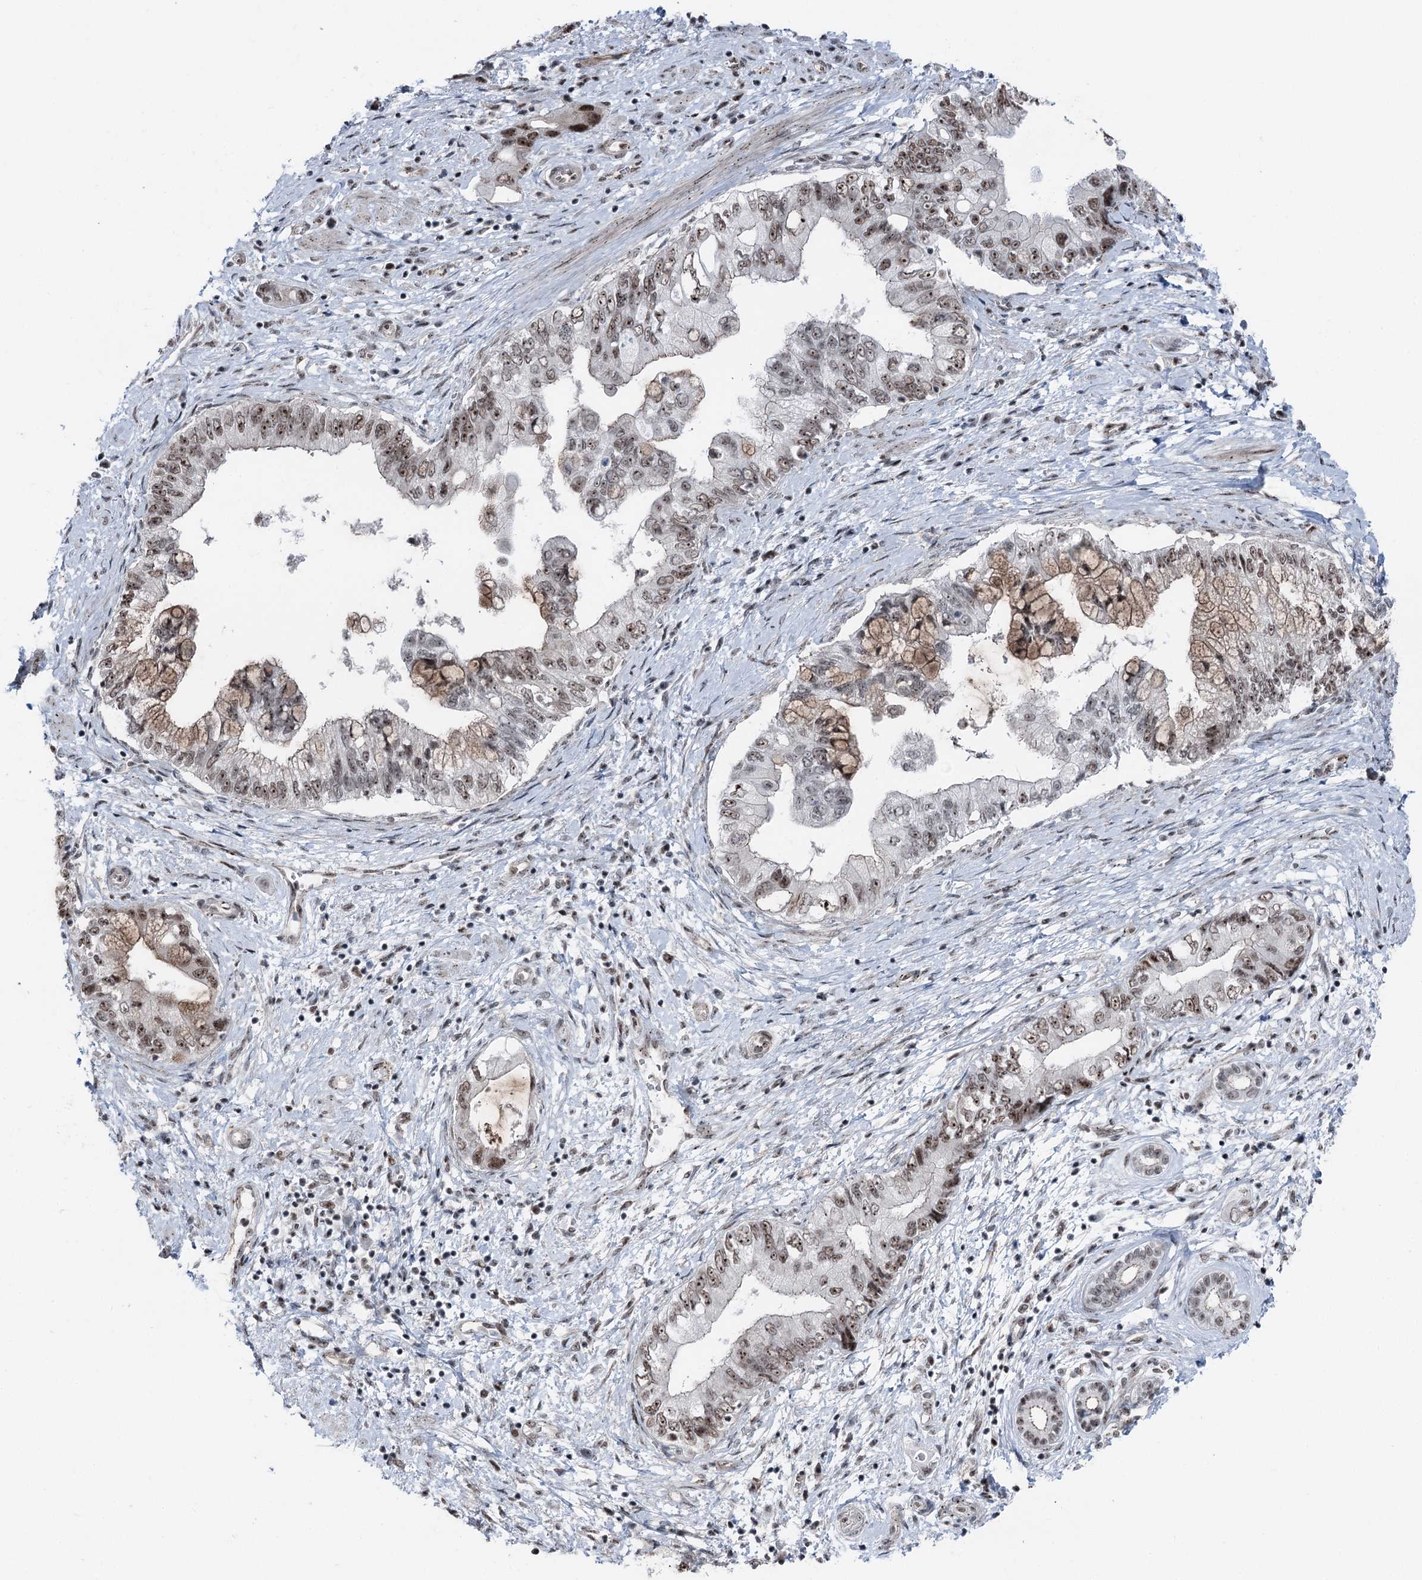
{"staining": {"intensity": "weak", "quantity": ">75%", "location": "nuclear"}, "tissue": "pancreatic cancer", "cell_type": "Tumor cells", "image_type": "cancer", "snomed": [{"axis": "morphology", "description": "Adenocarcinoma, NOS"}, {"axis": "topography", "description": "Pancreas"}], "caption": "Protein staining shows weak nuclear expression in about >75% of tumor cells in pancreatic cancer.", "gene": "POLR2H", "patient": {"sex": "female", "age": 73}}